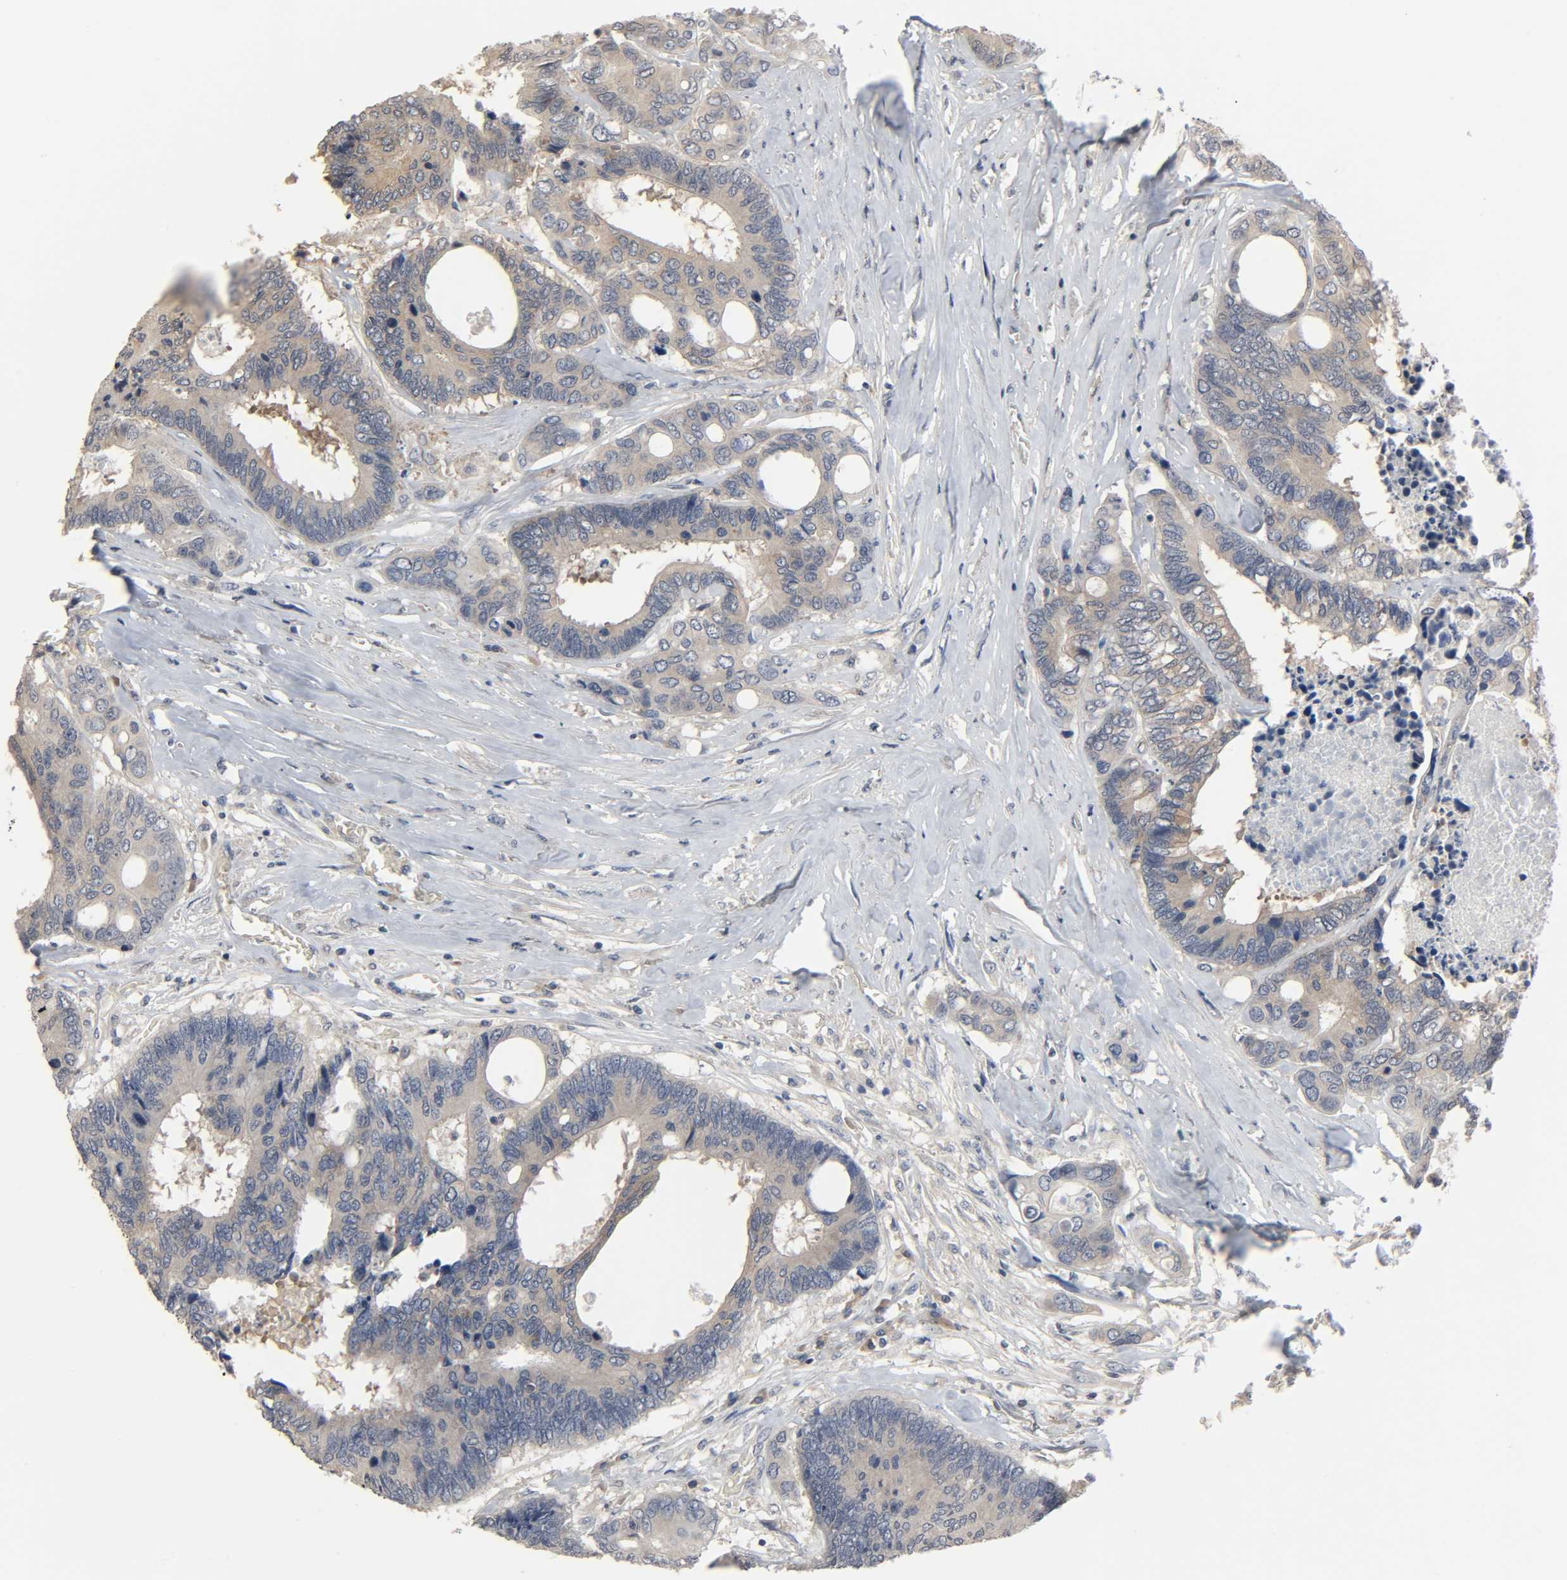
{"staining": {"intensity": "moderate", "quantity": ">75%", "location": "cytoplasmic/membranous"}, "tissue": "colorectal cancer", "cell_type": "Tumor cells", "image_type": "cancer", "snomed": [{"axis": "morphology", "description": "Adenocarcinoma, NOS"}, {"axis": "topography", "description": "Rectum"}], "caption": "Immunohistochemical staining of human colorectal cancer demonstrates medium levels of moderate cytoplasmic/membranous protein expression in approximately >75% of tumor cells.", "gene": "PLEKHA2", "patient": {"sex": "male", "age": 55}}